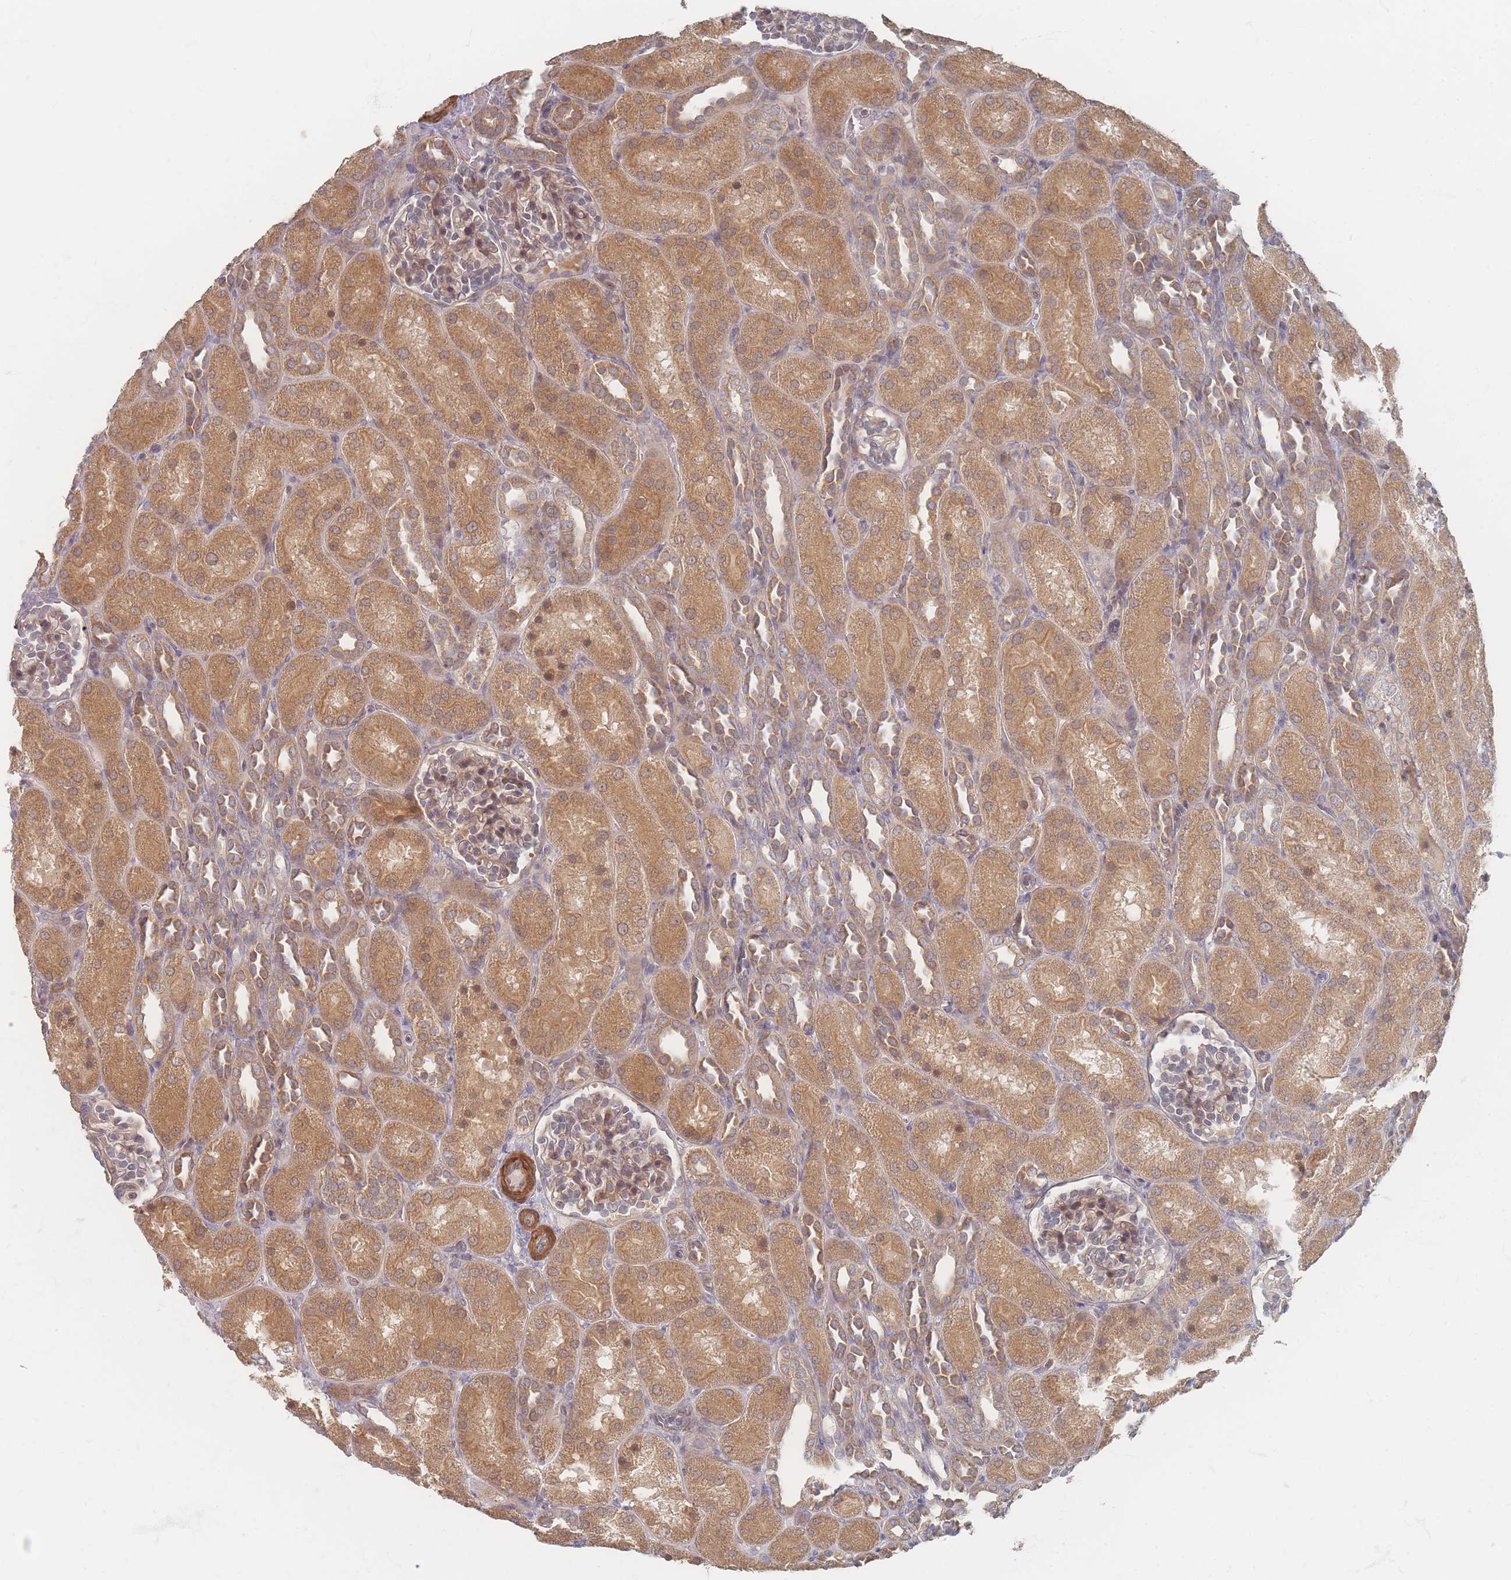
{"staining": {"intensity": "moderate", "quantity": "25%-75%", "location": "cytoplasmic/membranous"}, "tissue": "kidney", "cell_type": "Cells in glomeruli", "image_type": "normal", "snomed": [{"axis": "morphology", "description": "Normal tissue, NOS"}, {"axis": "topography", "description": "Kidney"}], "caption": "Moderate cytoplasmic/membranous protein expression is present in approximately 25%-75% of cells in glomeruli in kidney. (Brightfield microscopy of DAB IHC at high magnification).", "gene": "GLE1", "patient": {"sex": "male", "age": 1}}